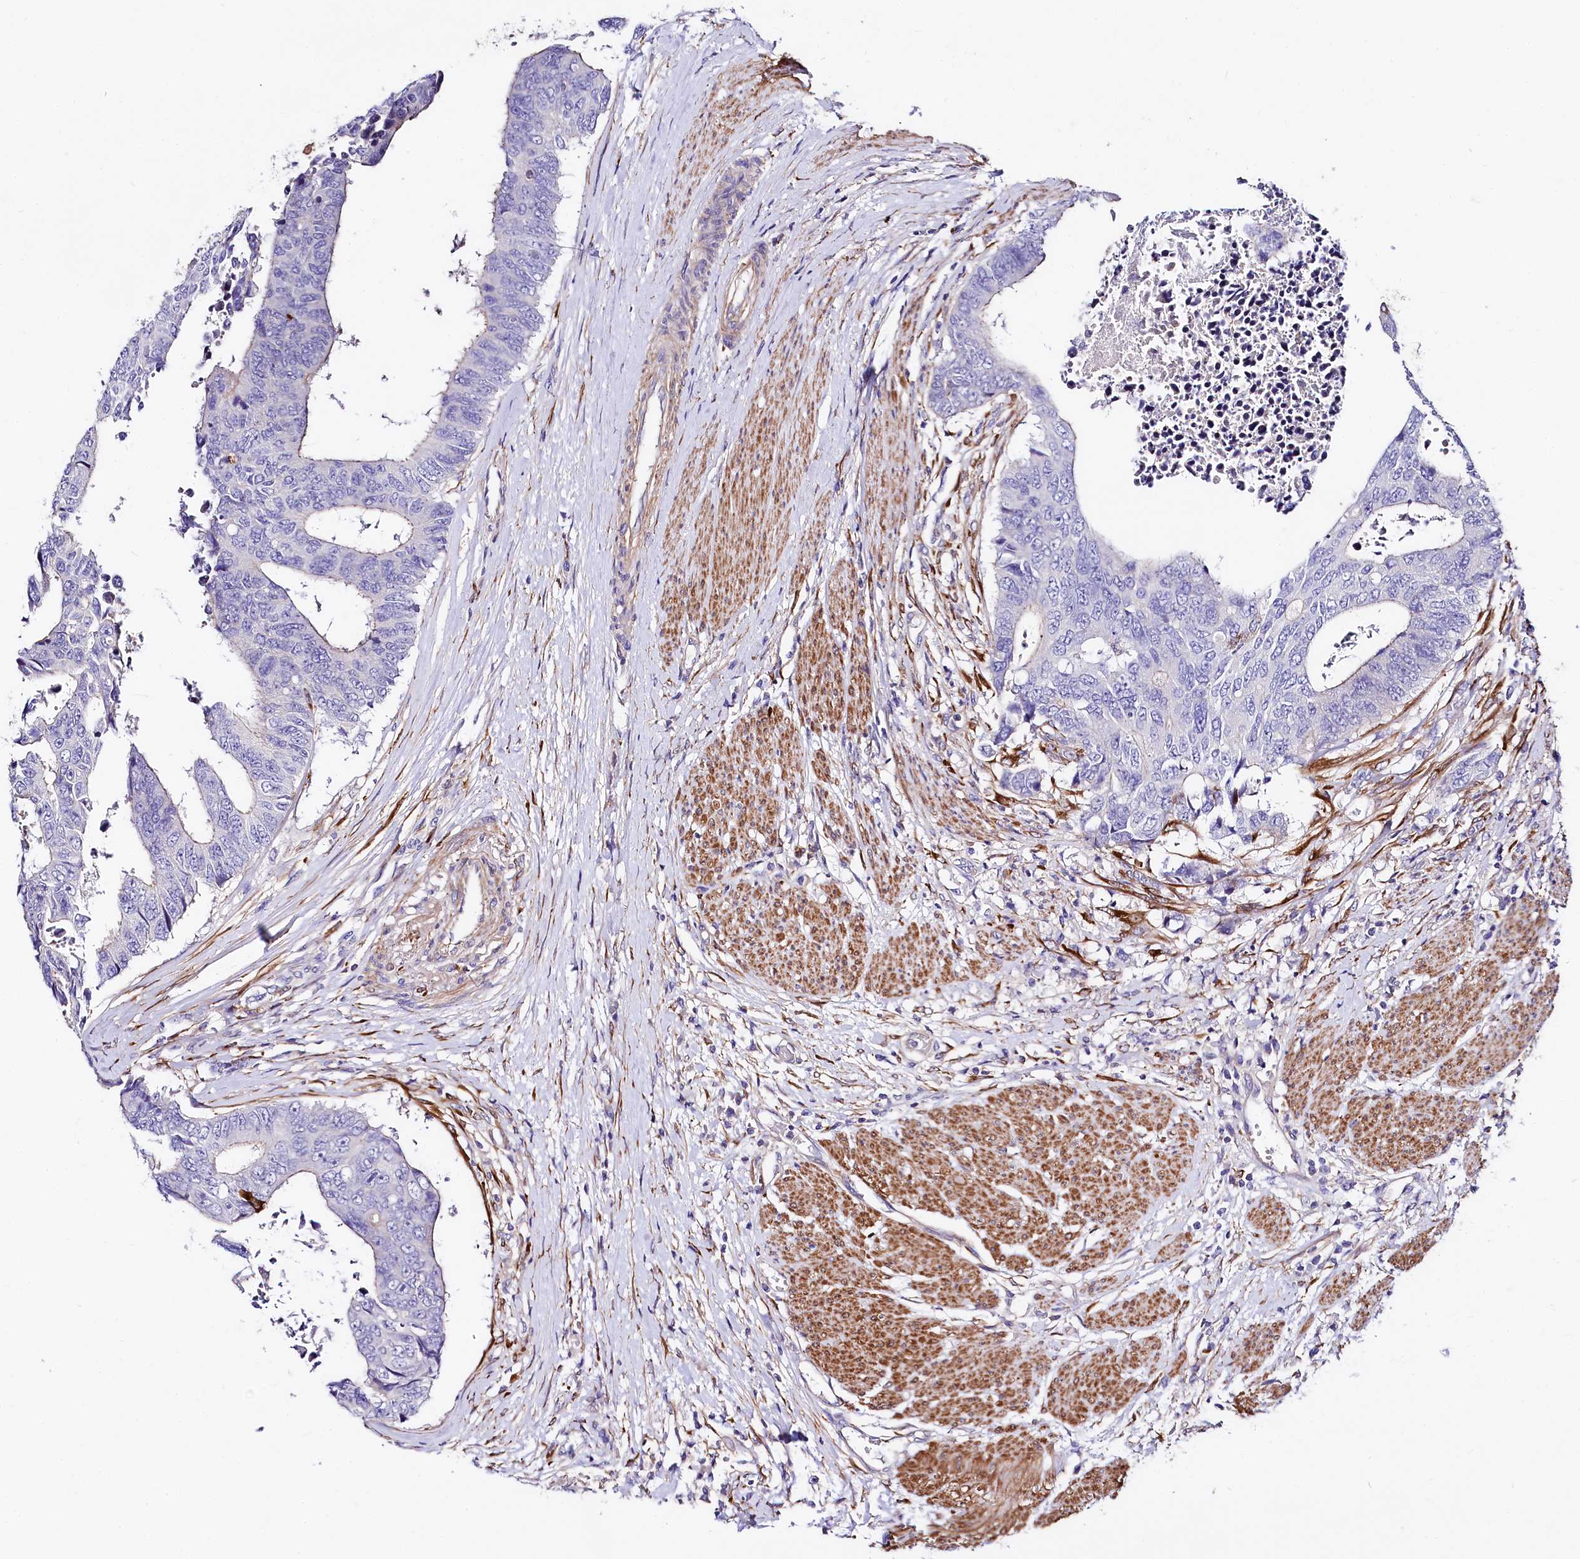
{"staining": {"intensity": "negative", "quantity": "none", "location": "none"}, "tissue": "colorectal cancer", "cell_type": "Tumor cells", "image_type": "cancer", "snomed": [{"axis": "morphology", "description": "Adenocarcinoma, NOS"}, {"axis": "topography", "description": "Rectum"}], "caption": "This is a histopathology image of immunohistochemistry staining of colorectal cancer (adenocarcinoma), which shows no positivity in tumor cells.", "gene": "FCHSD2", "patient": {"sex": "male", "age": 84}}